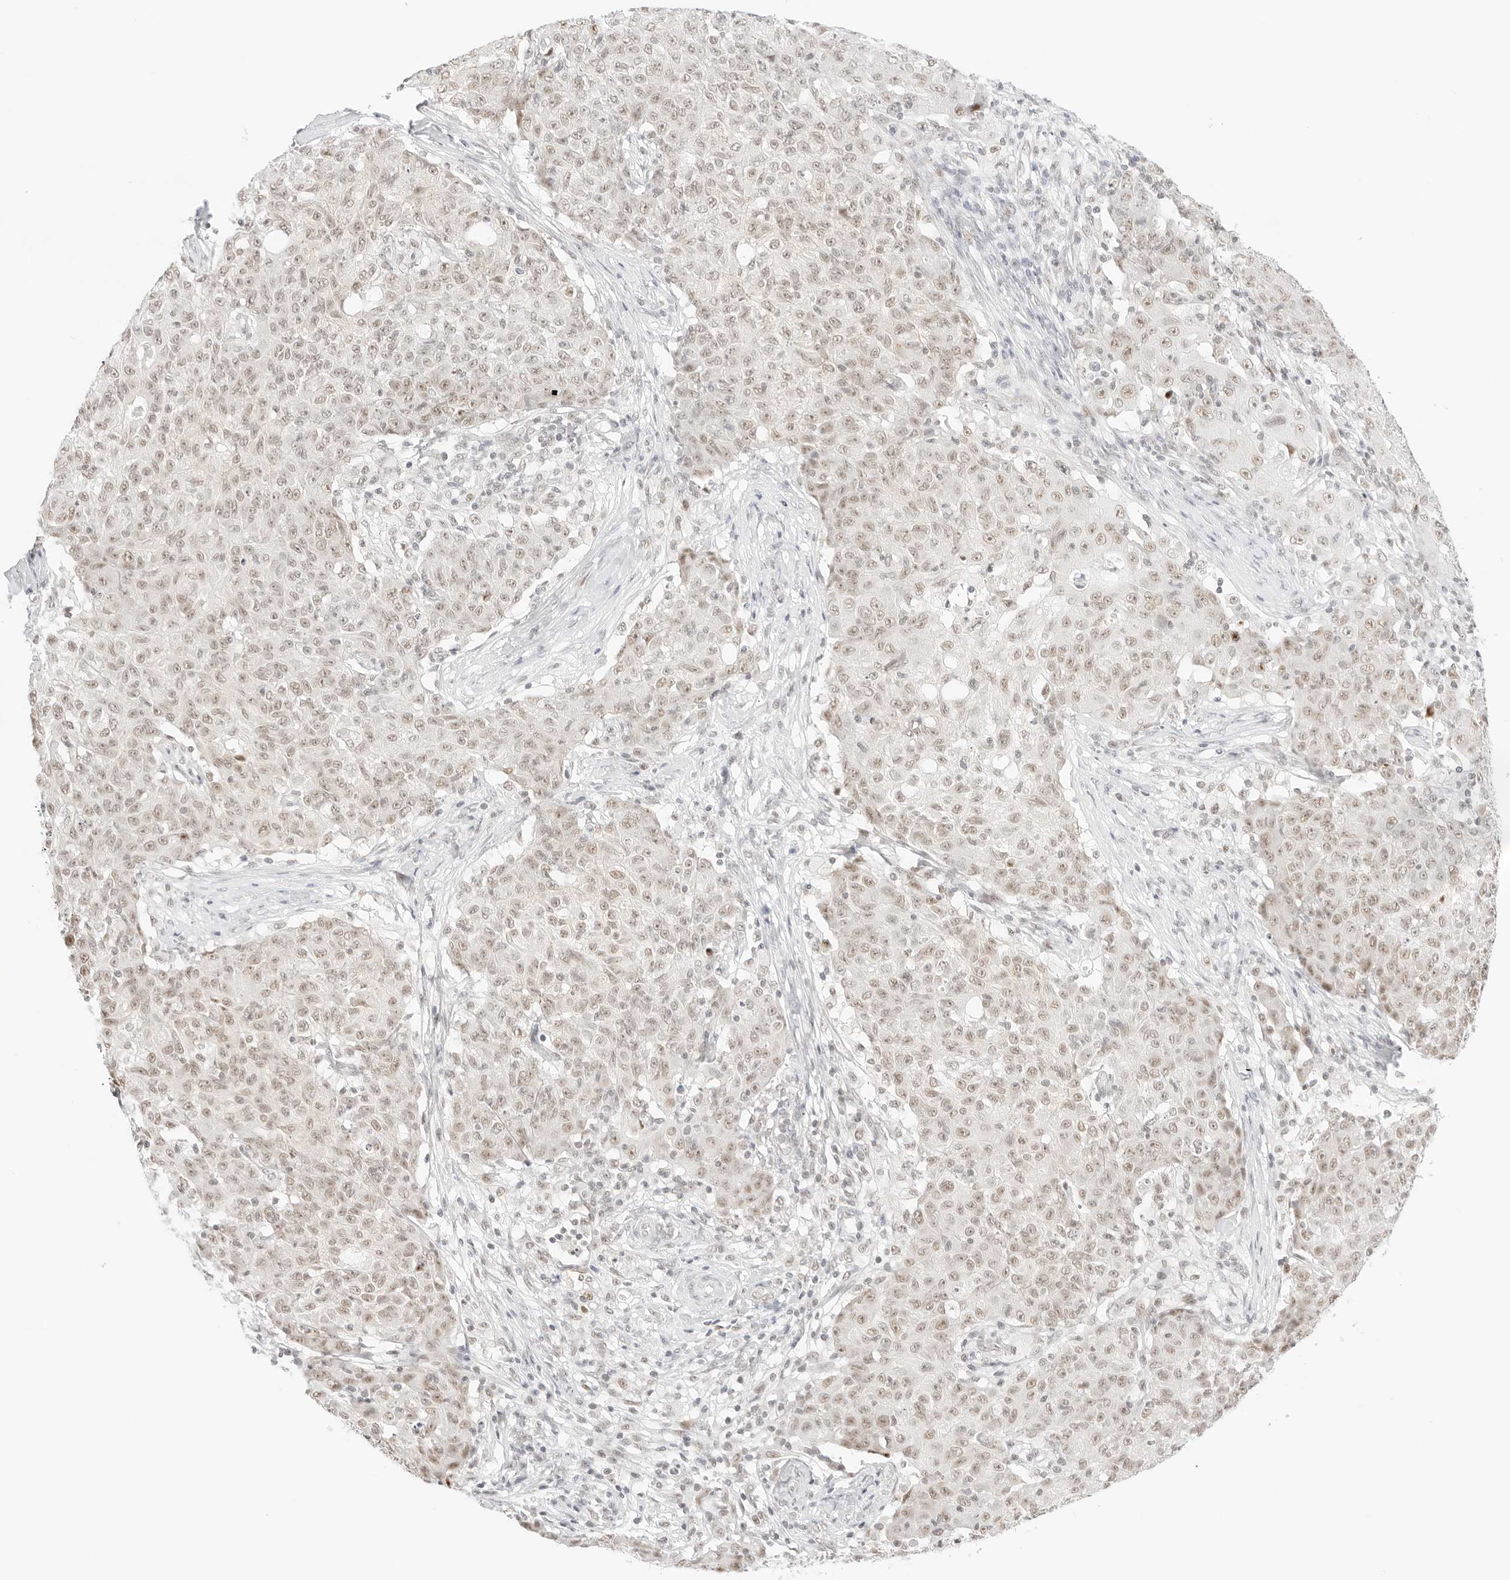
{"staining": {"intensity": "weak", "quantity": ">75%", "location": "nuclear"}, "tissue": "ovarian cancer", "cell_type": "Tumor cells", "image_type": "cancer", "snomed": [{"axis": "morphology", "description": "Carcinoma, endometroid"}, {"axis": "topography", "description": "Ovary"}], "caption": "Ovarian cancer (endometroid carcinoma) was stained to show a protein in brown. There is low levels of weak nuclear expression in about >75% of tumor cells.", "gene": "ITGA6", "patient": {"sex": "female", "age": 42}}